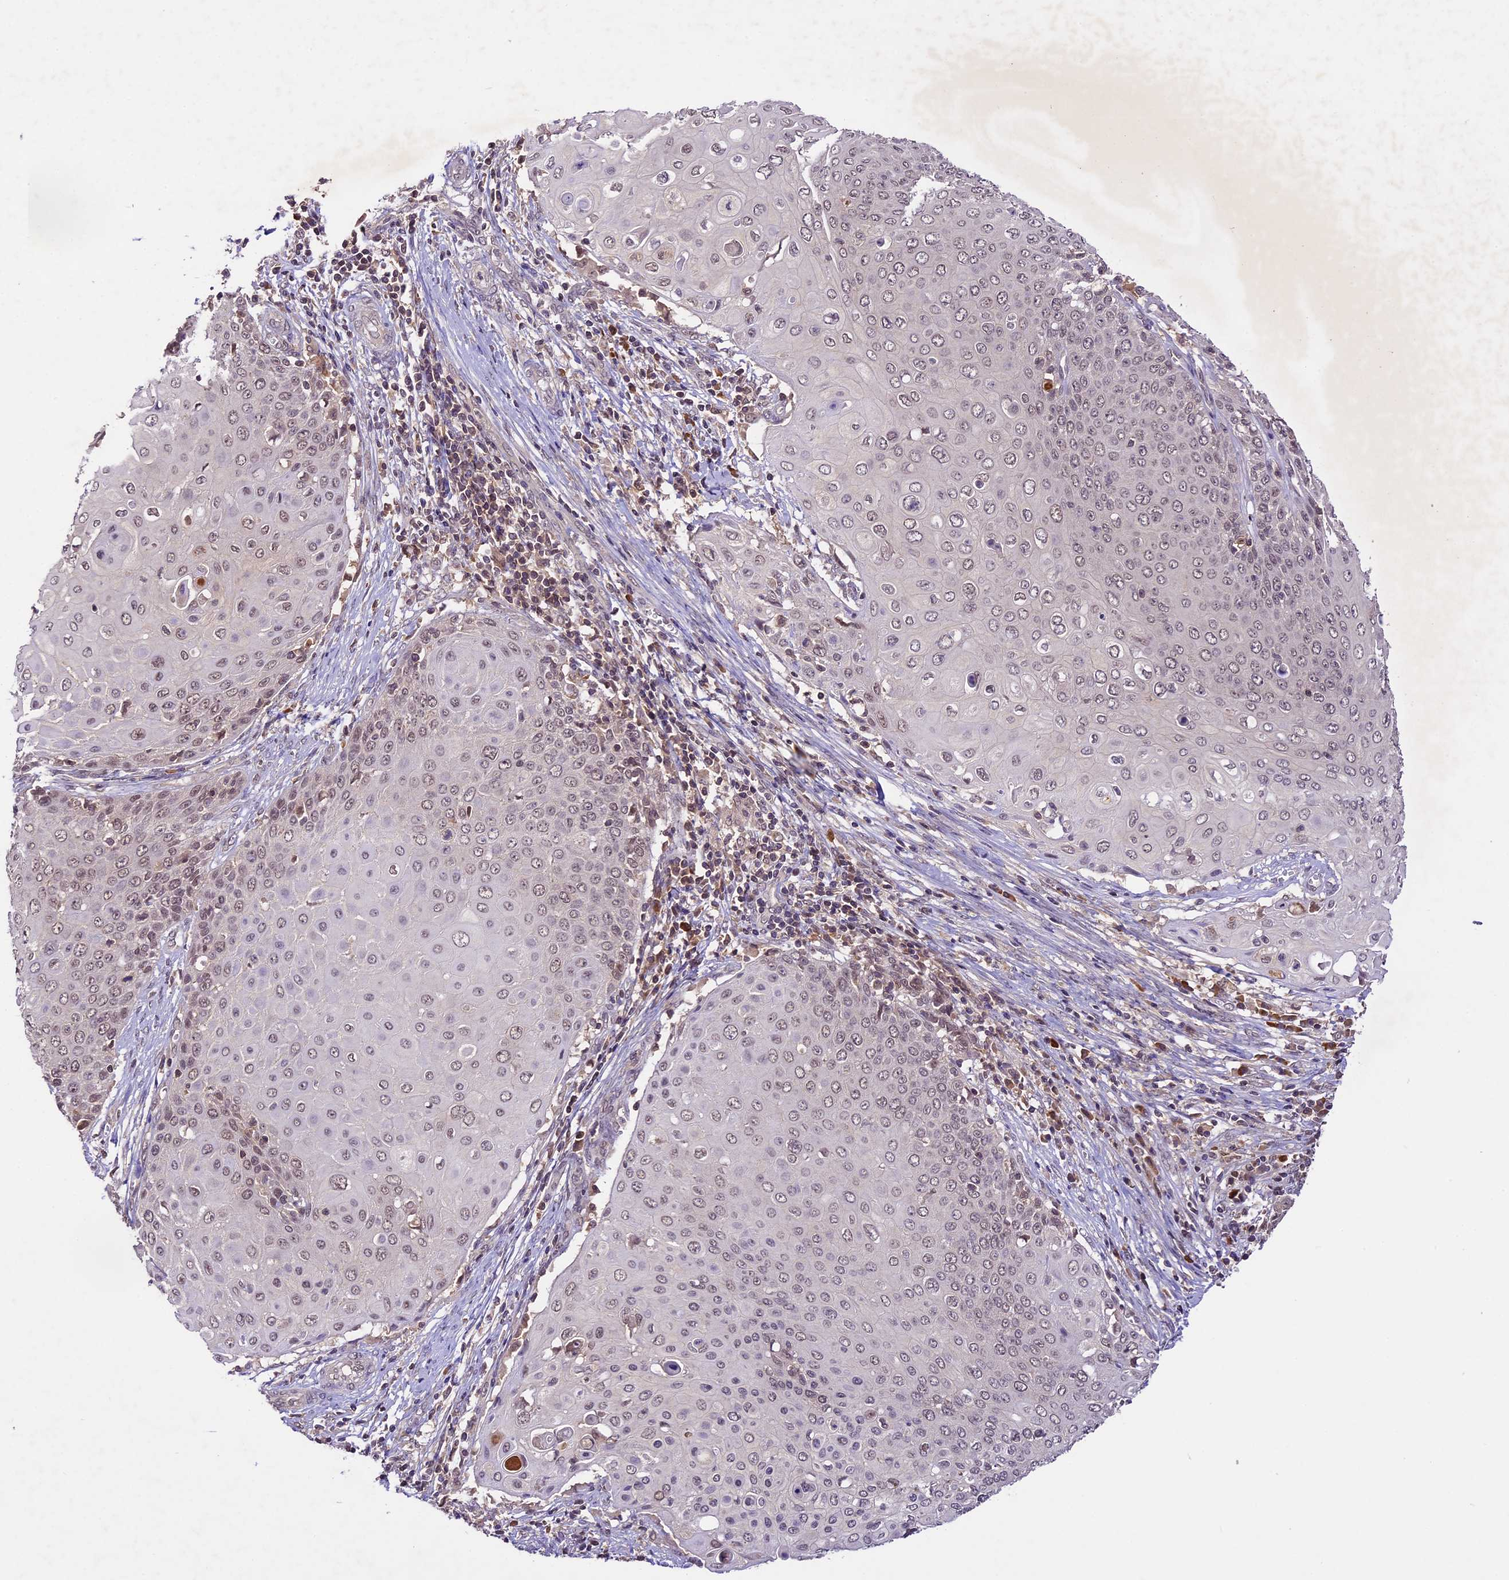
{"staining": {"intensity": "weak", "quantity": ">75%", "location": "nuclear"}, "tissue": "cervical cancer", "cell_type": "Tumor cells", "image_type": "cancer", "snomed": [{"axis": "morphology", "description": "Squamous cell carcinoma, NOS"}, {"axis": "topography", "description": "Cervix"}], "caption": "Protein staining of cervical squamous cell carcinoma tissue displays weak nuclear positivity in approximately >75% of tumor cells.", "gene": "ATP10A", "patient": {"sex": "female", "age": 39}}